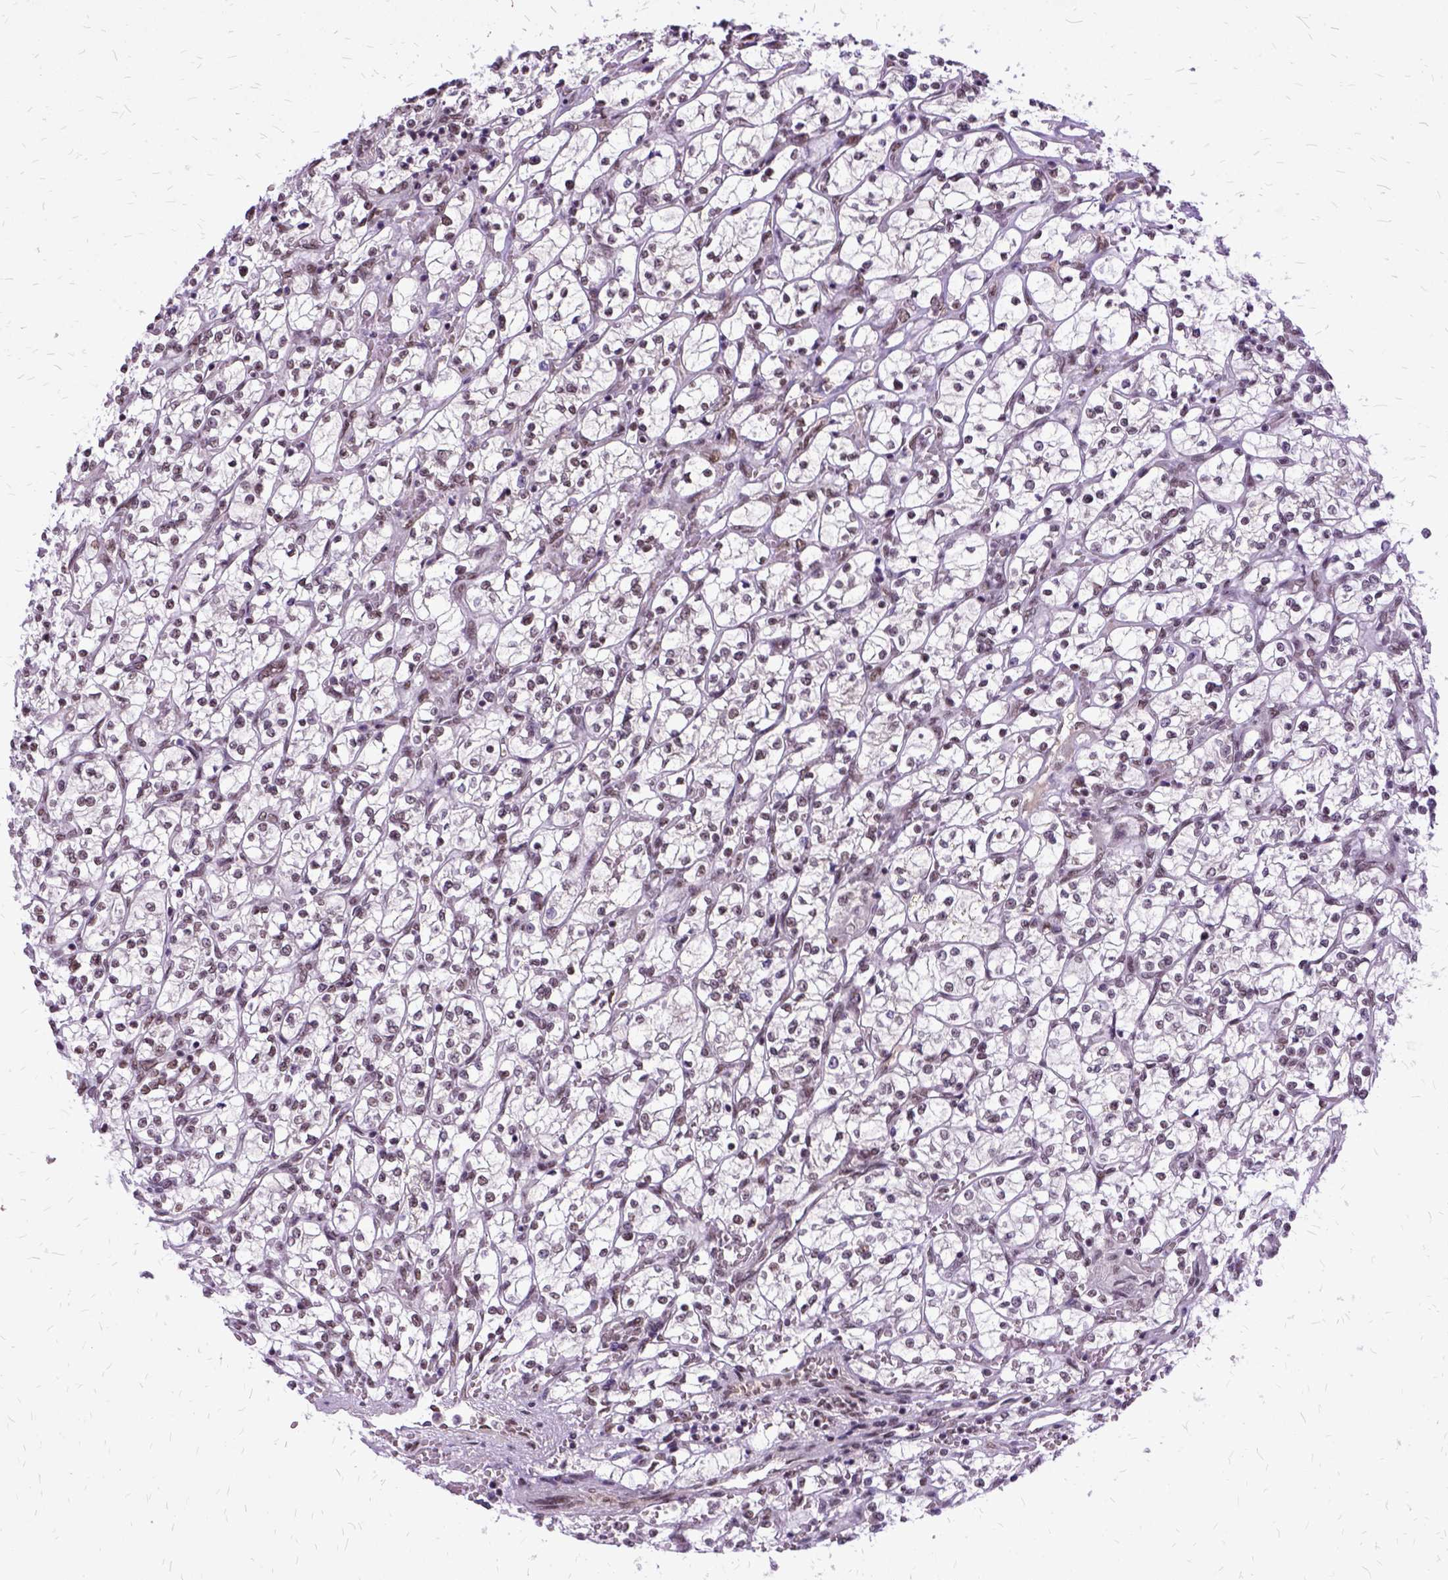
{"staining": {"intensity": "moderate", "quantity": ">75%", "location": "nuclear"}, "tissue": "renal cancer", "cell_type": "Tumor cells", "image_type": "cancer", "snomed": [{"axis": "morphology", "description": "Adenocarcinoma, NOS"}, {"axis": "topography", "description": "Kidney"}], "caption": "This histopathology image reveals renal adenocarcinoma stained with immunohistochemistry (IHC) to label a protein in brown. The nuclear of tumor cells show moderate positivity for the protein. Nuclei are counter-stained blue.", "gene": "SETD1A", "patient": {"sex": "female", "age": 64}}